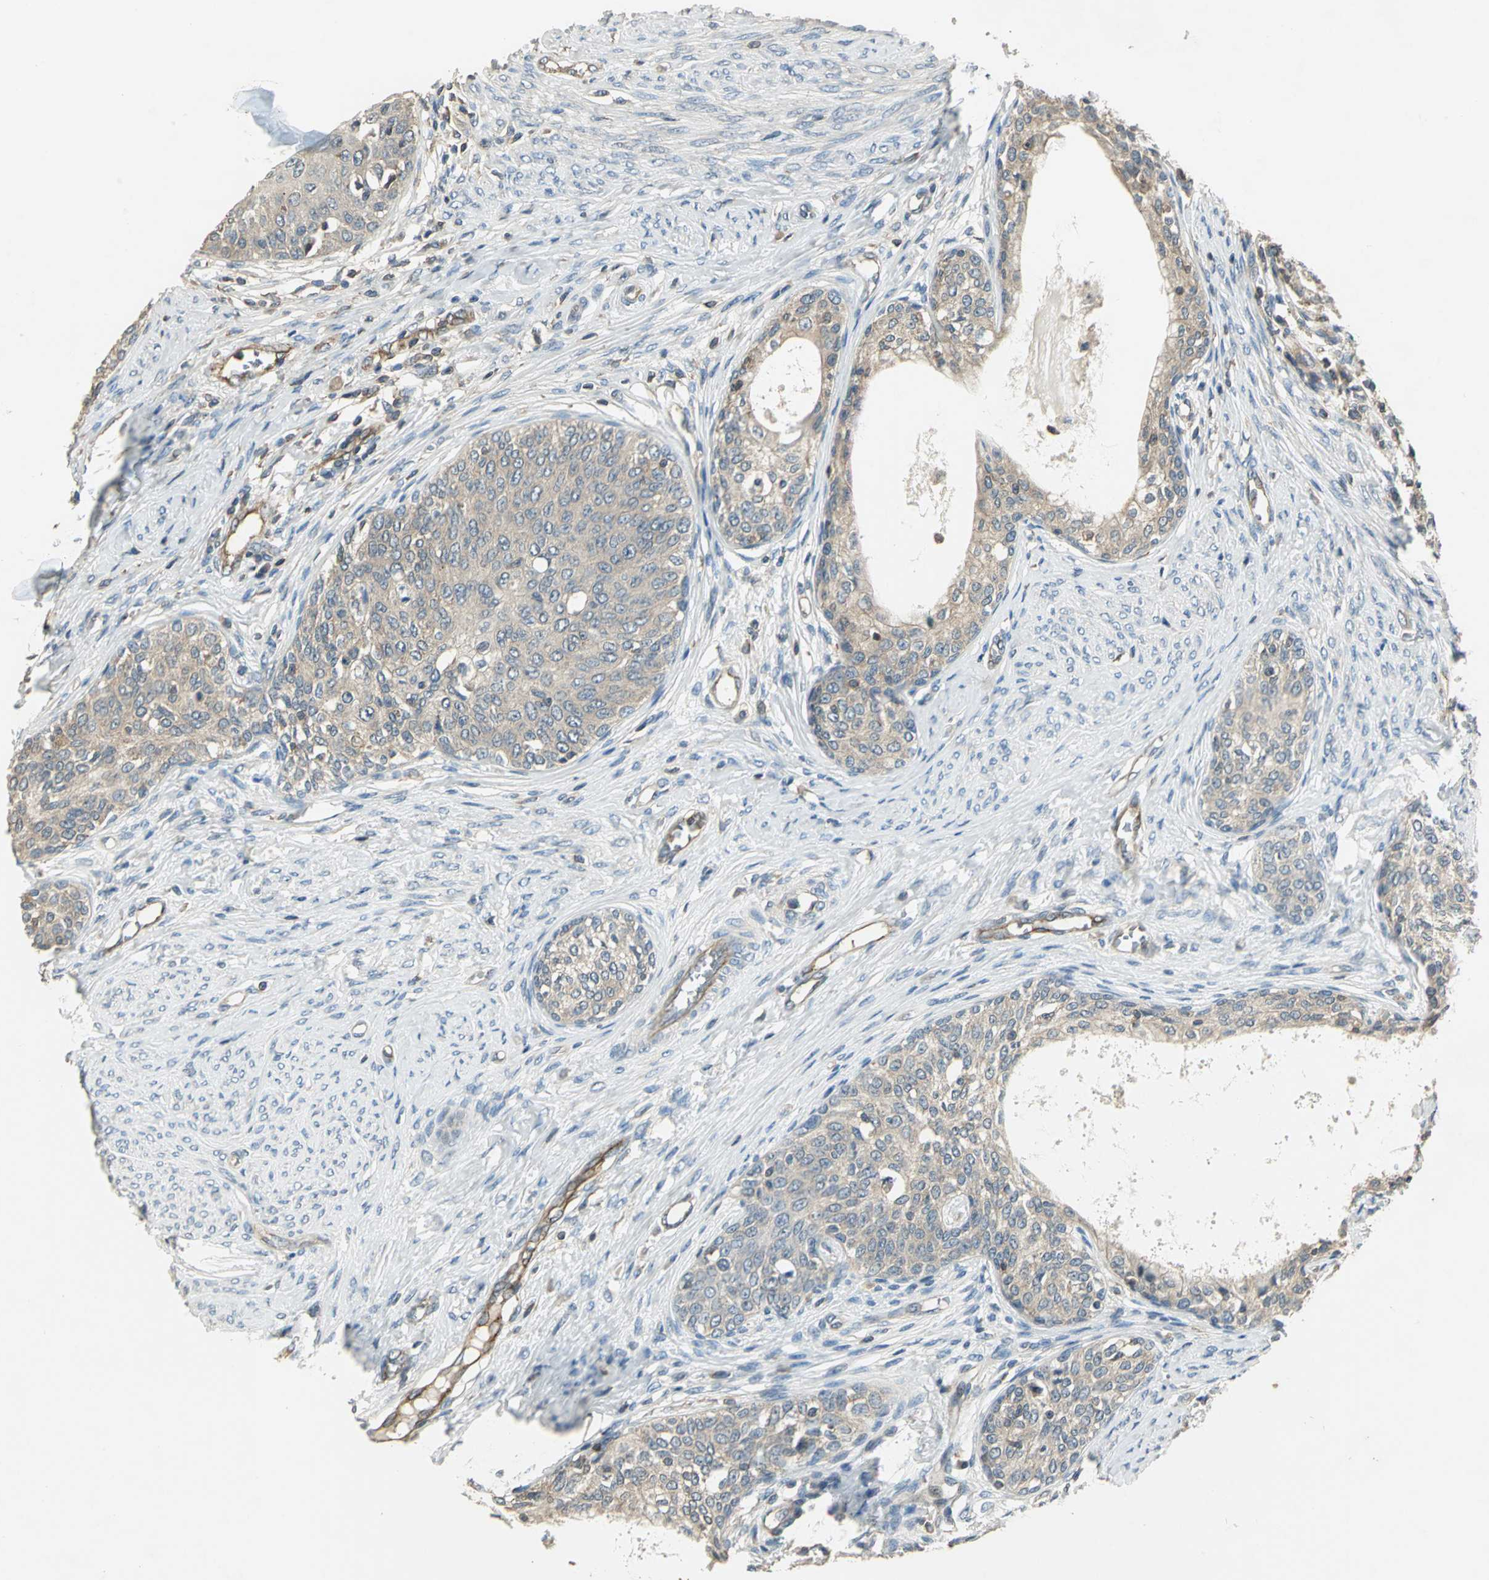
{"staining": {"intensity": "weak", "quantity": ">75%", "location": "cytoplasmic/membranous"}, "tissue": "cervical cancer", "cell_type": "Tumor cells", "image_type": "cancer", "snomed": [{"axis": "morphology", "description": "Squamous cell carcinoma, NOS"}, {"axis": "morphology", "description": "Adenocarcinoma, NOS"}, {"axis": "topography", "description": "Cervix"}], "caption": "IHC histopathology image of human cervical squamous cell carcinoma stained for a protein (brown), which shows low levels of weak cytoplasmic/membranous staining in approximately >75% of tumor cells.", "gene": "RAPGEF1", "patient": {"sex": "female", "age": 52}}